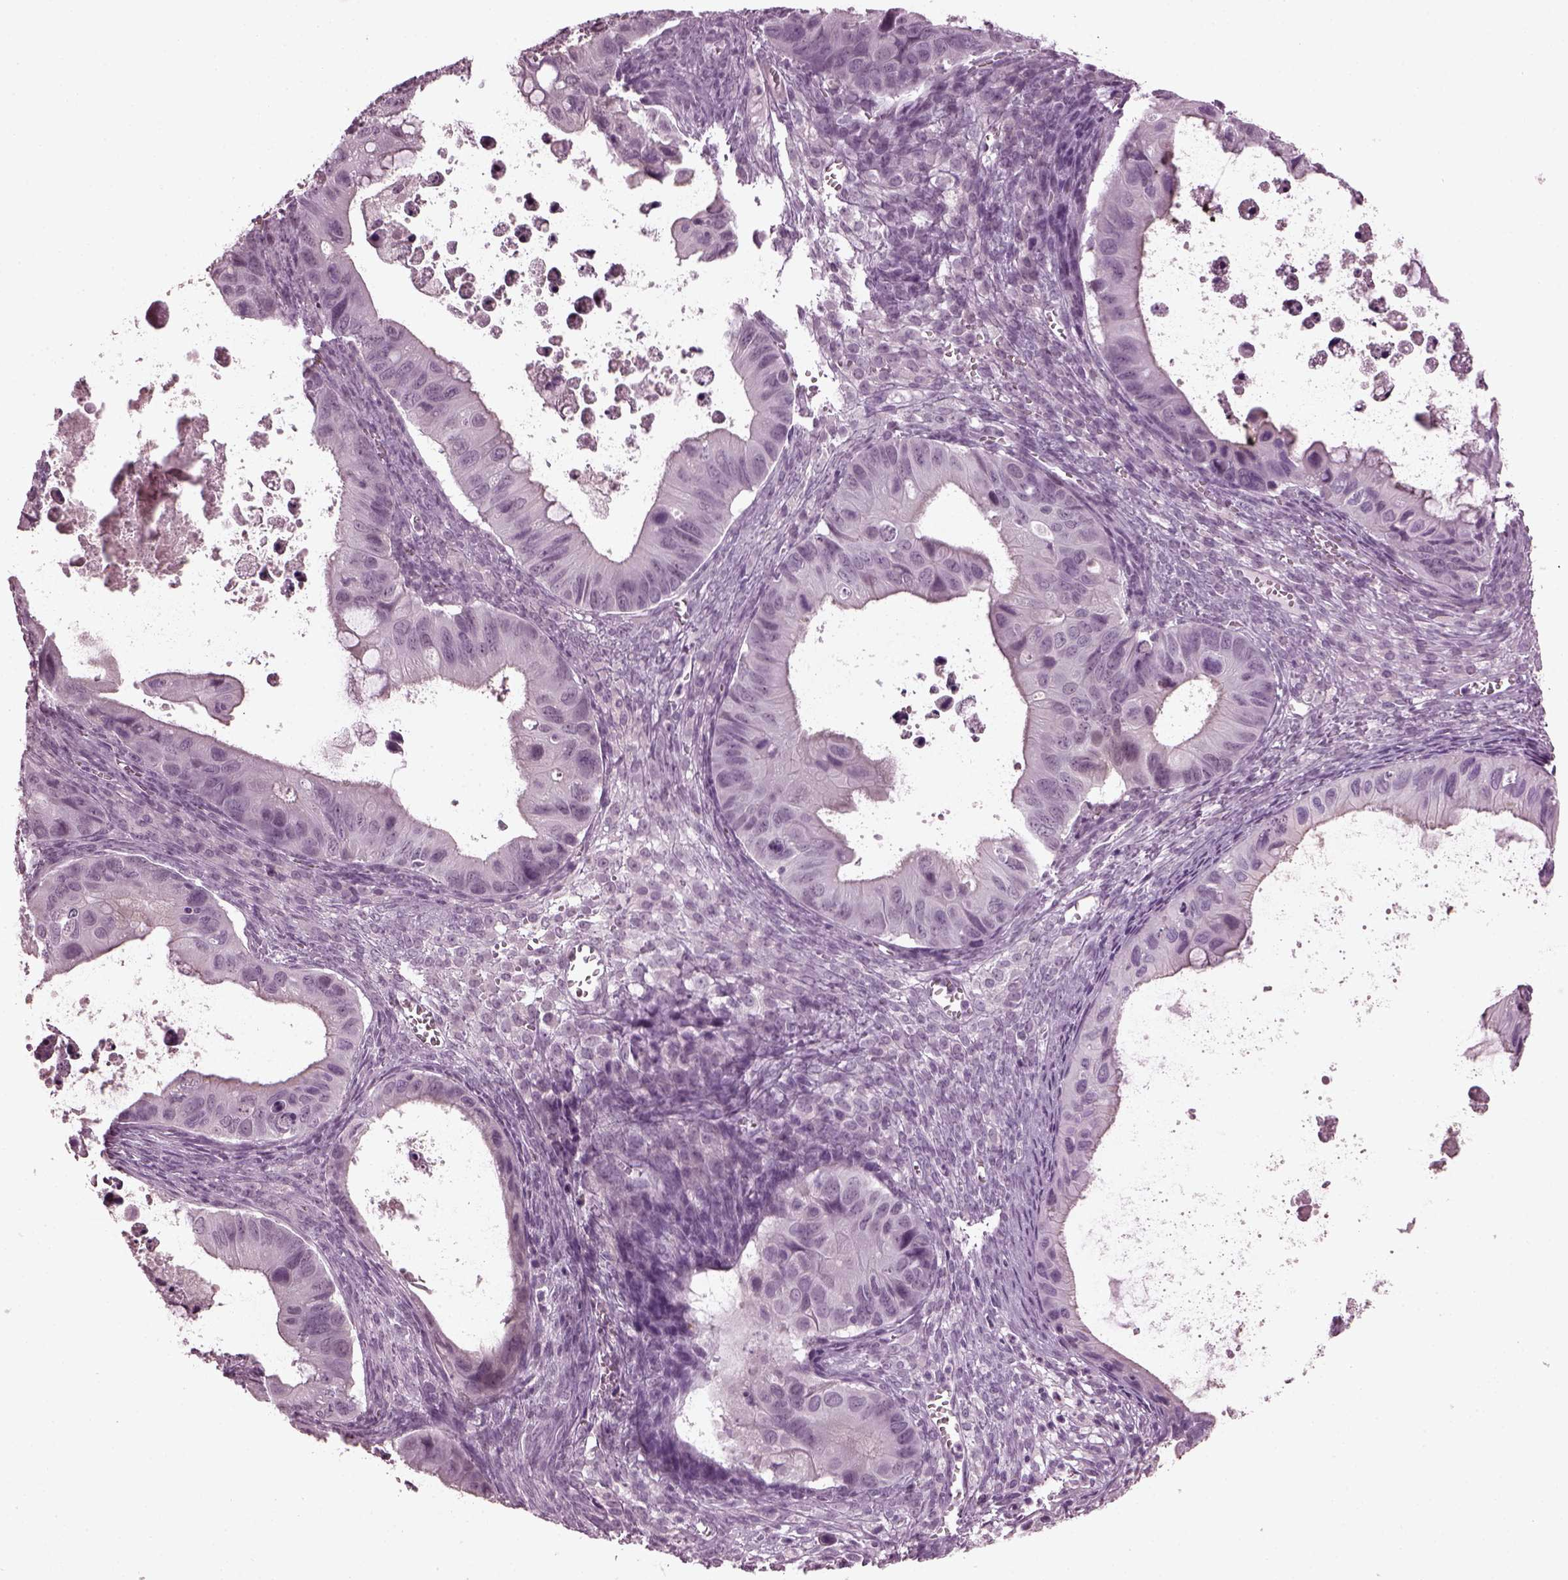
{"staining": {"intensity": "negative", "quantity": "none", "location": "none"}, "tissue": "ovarian cancer", "cell_type": "Tumor cells", "image_type": "cancer", "snomed": [{"axis": "morphology", "description": "Cystadenocarcinoma, mucinous, NOS"}, {"axis": "topography", "description": "Ovary"}], "caption": "This is a micrograph of immunohistochemistry (IHC) staining of mucinous cystadenocarcinoma (ovarian), which shows no positivity in tumor cells.", "gene": "SLC6A17", "patient": {"sex": "female", "age": 64}}